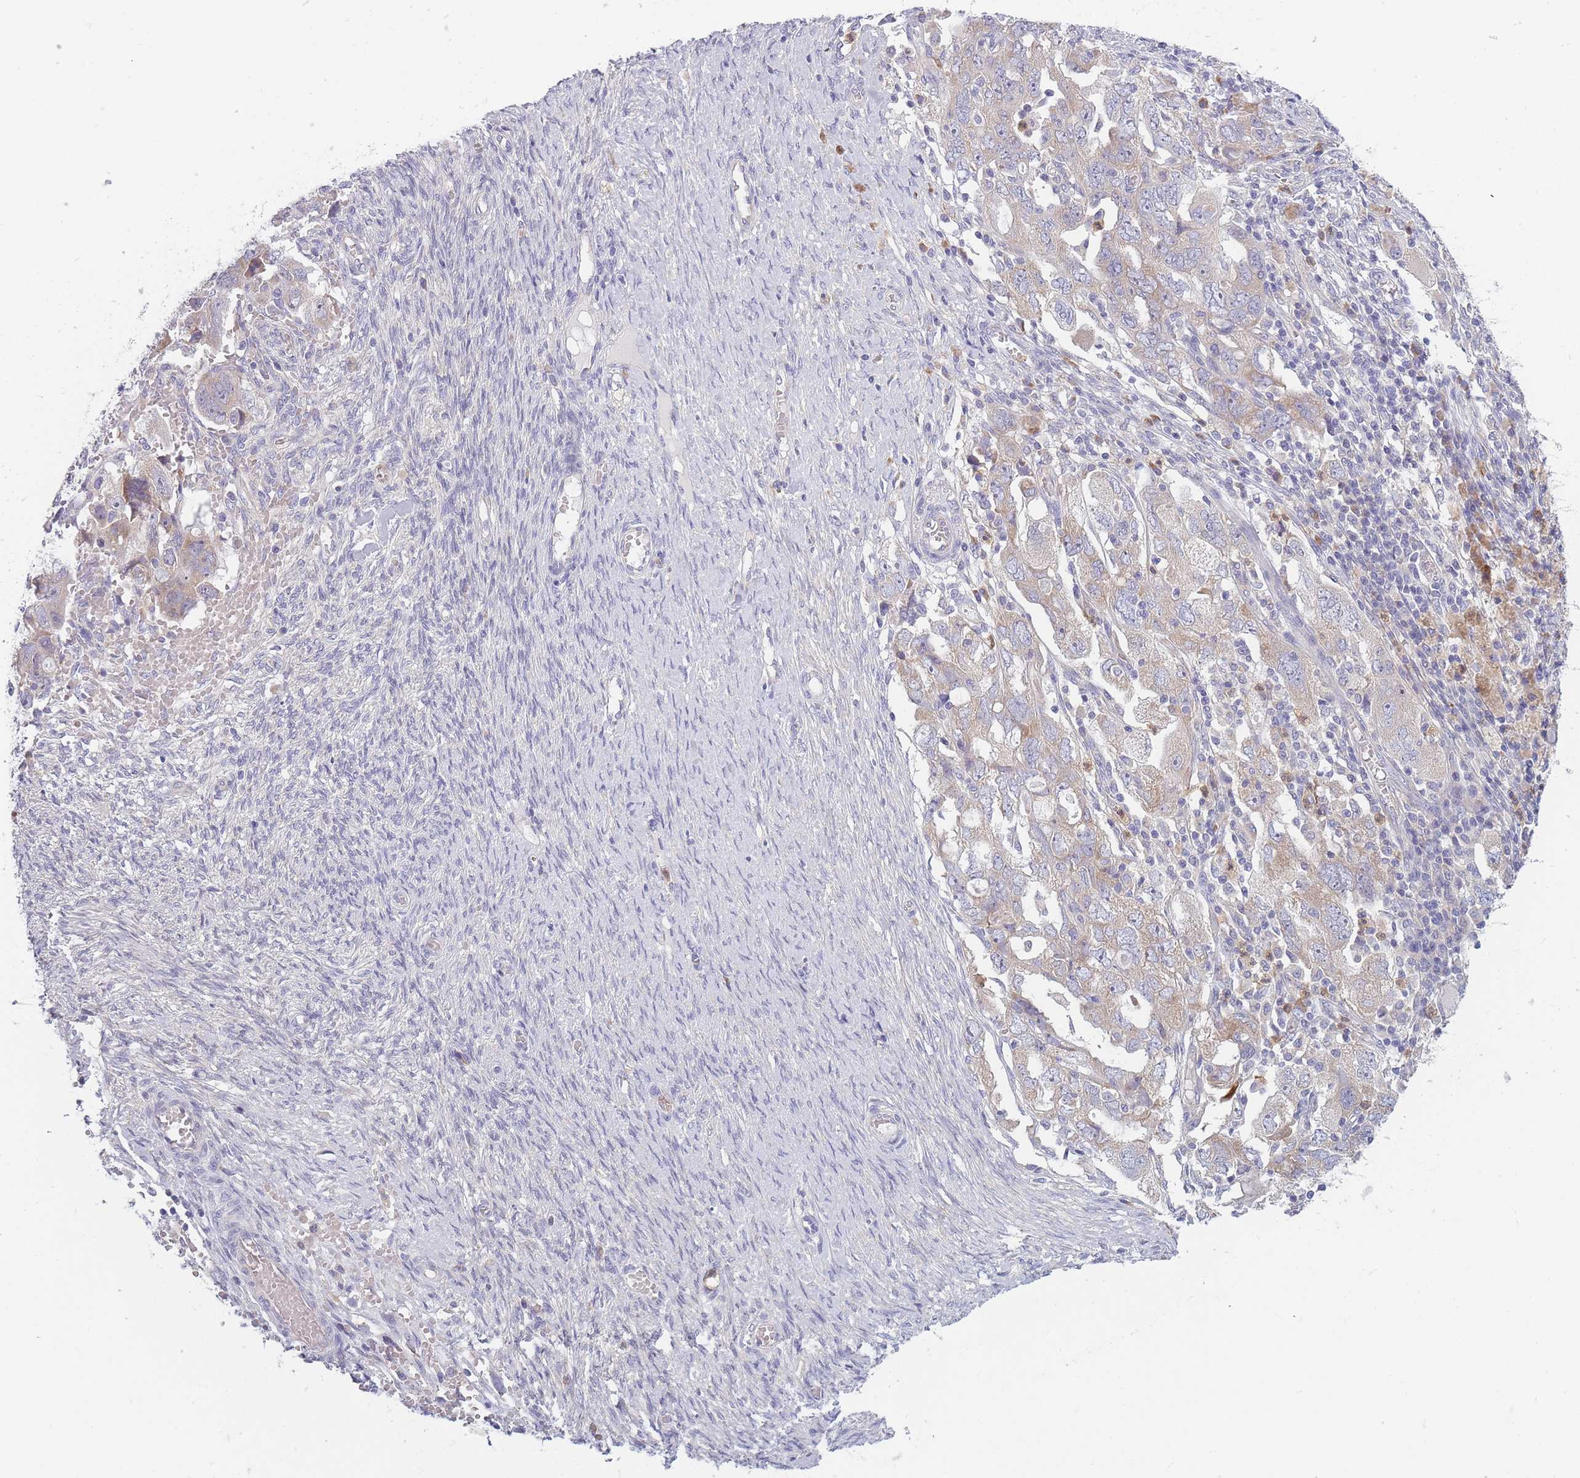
{"staining": {"intensity": "weak", "quantity": ">75%", "location": "cytoplasmic/membranous"}, "tissue": "ovarian cancer", "cell_type": "Tumor cells", "image_type": "cancer", "snomed": [{"axis": "morphology", "description": "Carcinoma, NOS"}, {"axis": "morphology", "description": "Cystadenocarcinoma, serous, NOS"}, {"axis": "topography", "description": "Ovary"}], "caption": "A low amount of weak cytoplasmic/membranous positivity is identified in about >75% of tumor cells in ovarian serous cystadenocarcinoma tissue.", "gene": "NDUFAF6", "patient": {"sex": "female", "age": 69}}